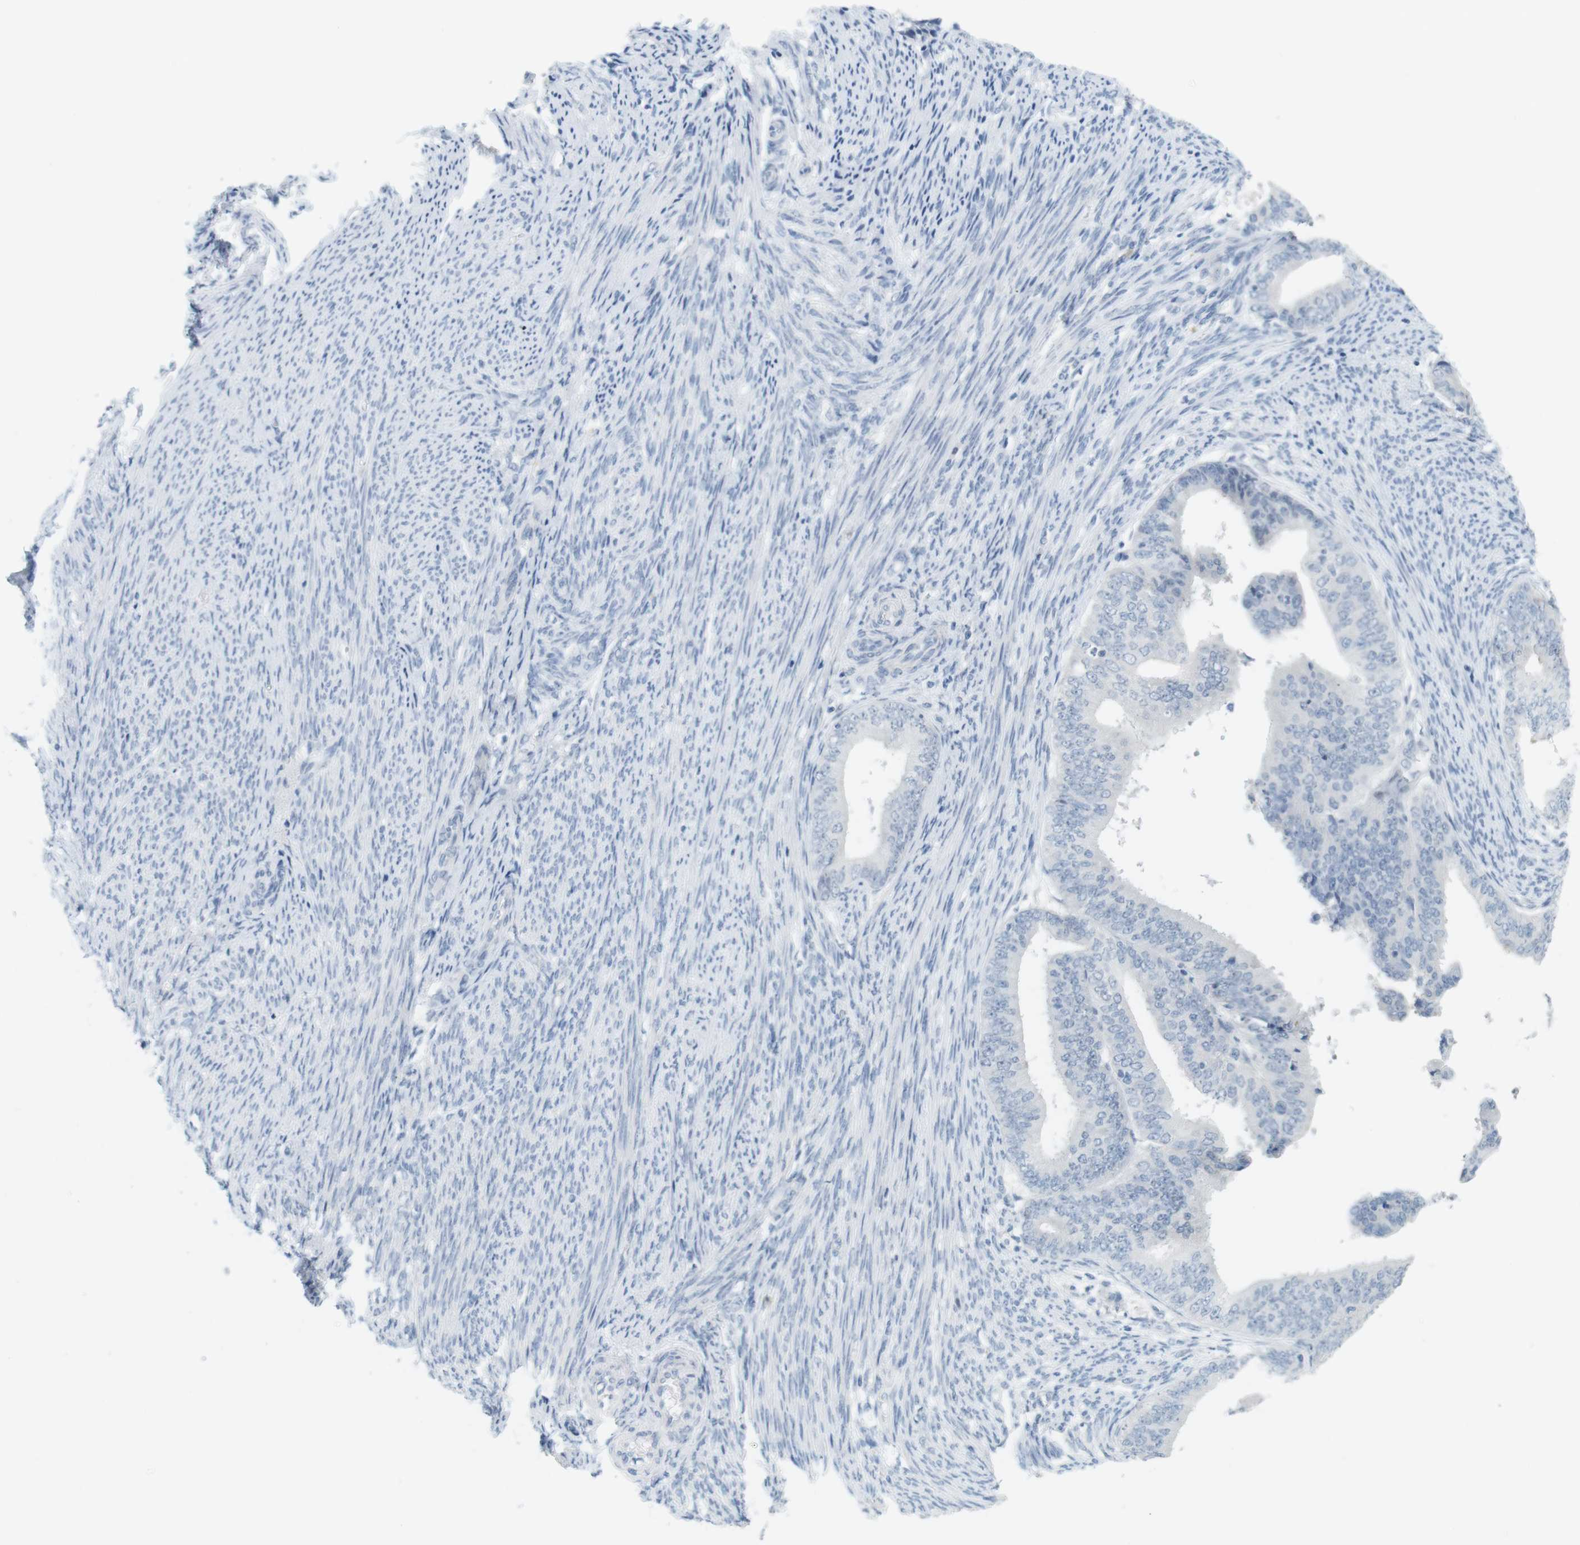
{"staining": {"intensity": "negative", "quantity": "none", "location": "none"}, "tissue": "endometrial cancer", "cell_type": "Tumor cells", "image_type": "cancer", "snomed": [{"axis": "morphology", "description": "Adenocarcinoma, NOS"}, {"axis": "topography", "description": "Endometrium"}], "caption": "DAB immunohistochemical staining of endometrial adenocarcinoma displays no significant expression in tumor cells. Nuclei are stained in blue.", "gene": "CREB3L2", "patient": {"sex": "female", "age": 63}}